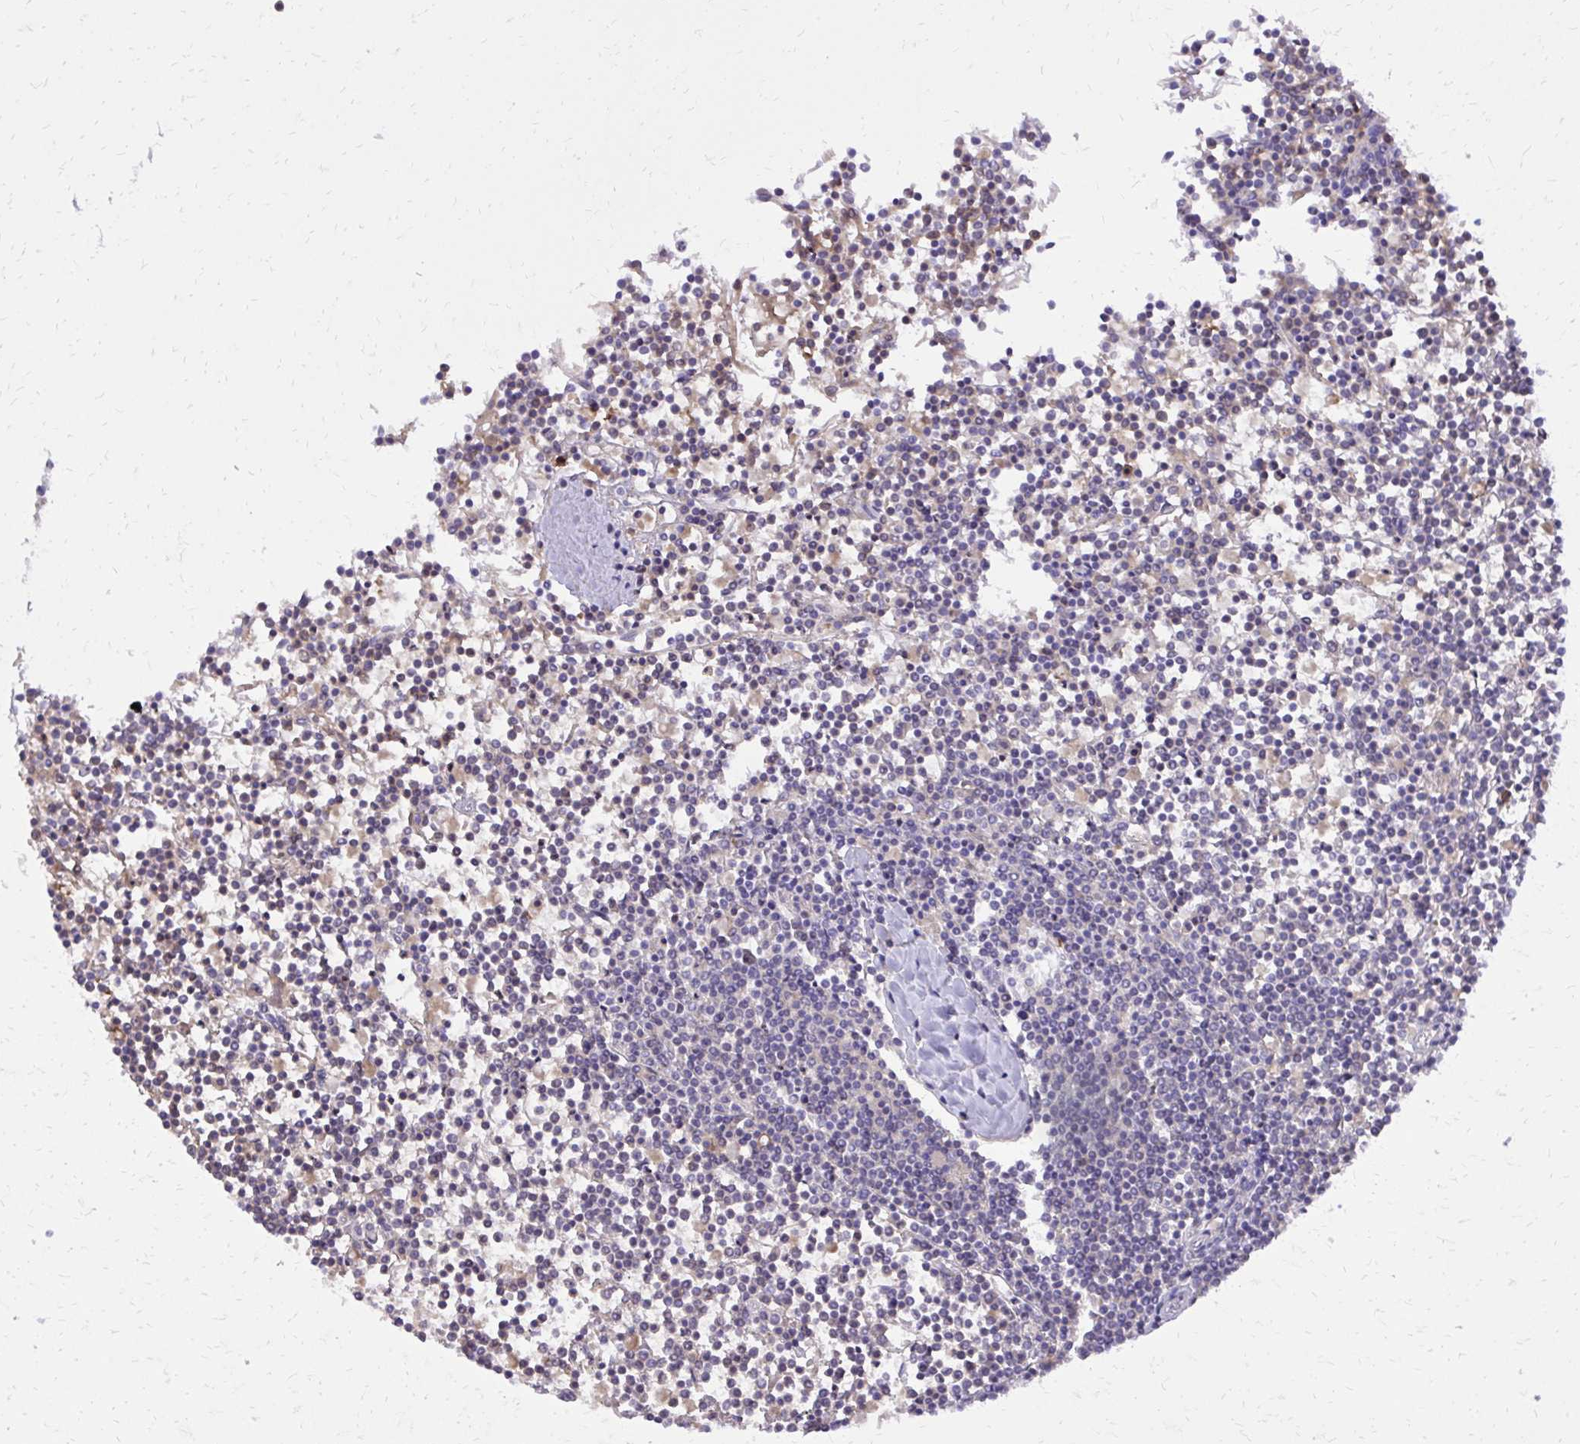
{"staining": {"intensity": "negative", "quantity": "none", "location": "none"}, "tissue": "lymphoma", "cell_type": "Tumor cells", "image_type": "cancer", "snomed": [{"axis": "morphology", "description": "Malignant lymphoma, non-Hodgkin's type, Low grade"}, {"axis": "topography", "description": "Spleen"}], "caption": "Immunohistochemistry (IHC) of human lymphoma reveals no expression in tumor cells.", "gene": "CAT", "patient": {"sex": "female", "age": 19}}